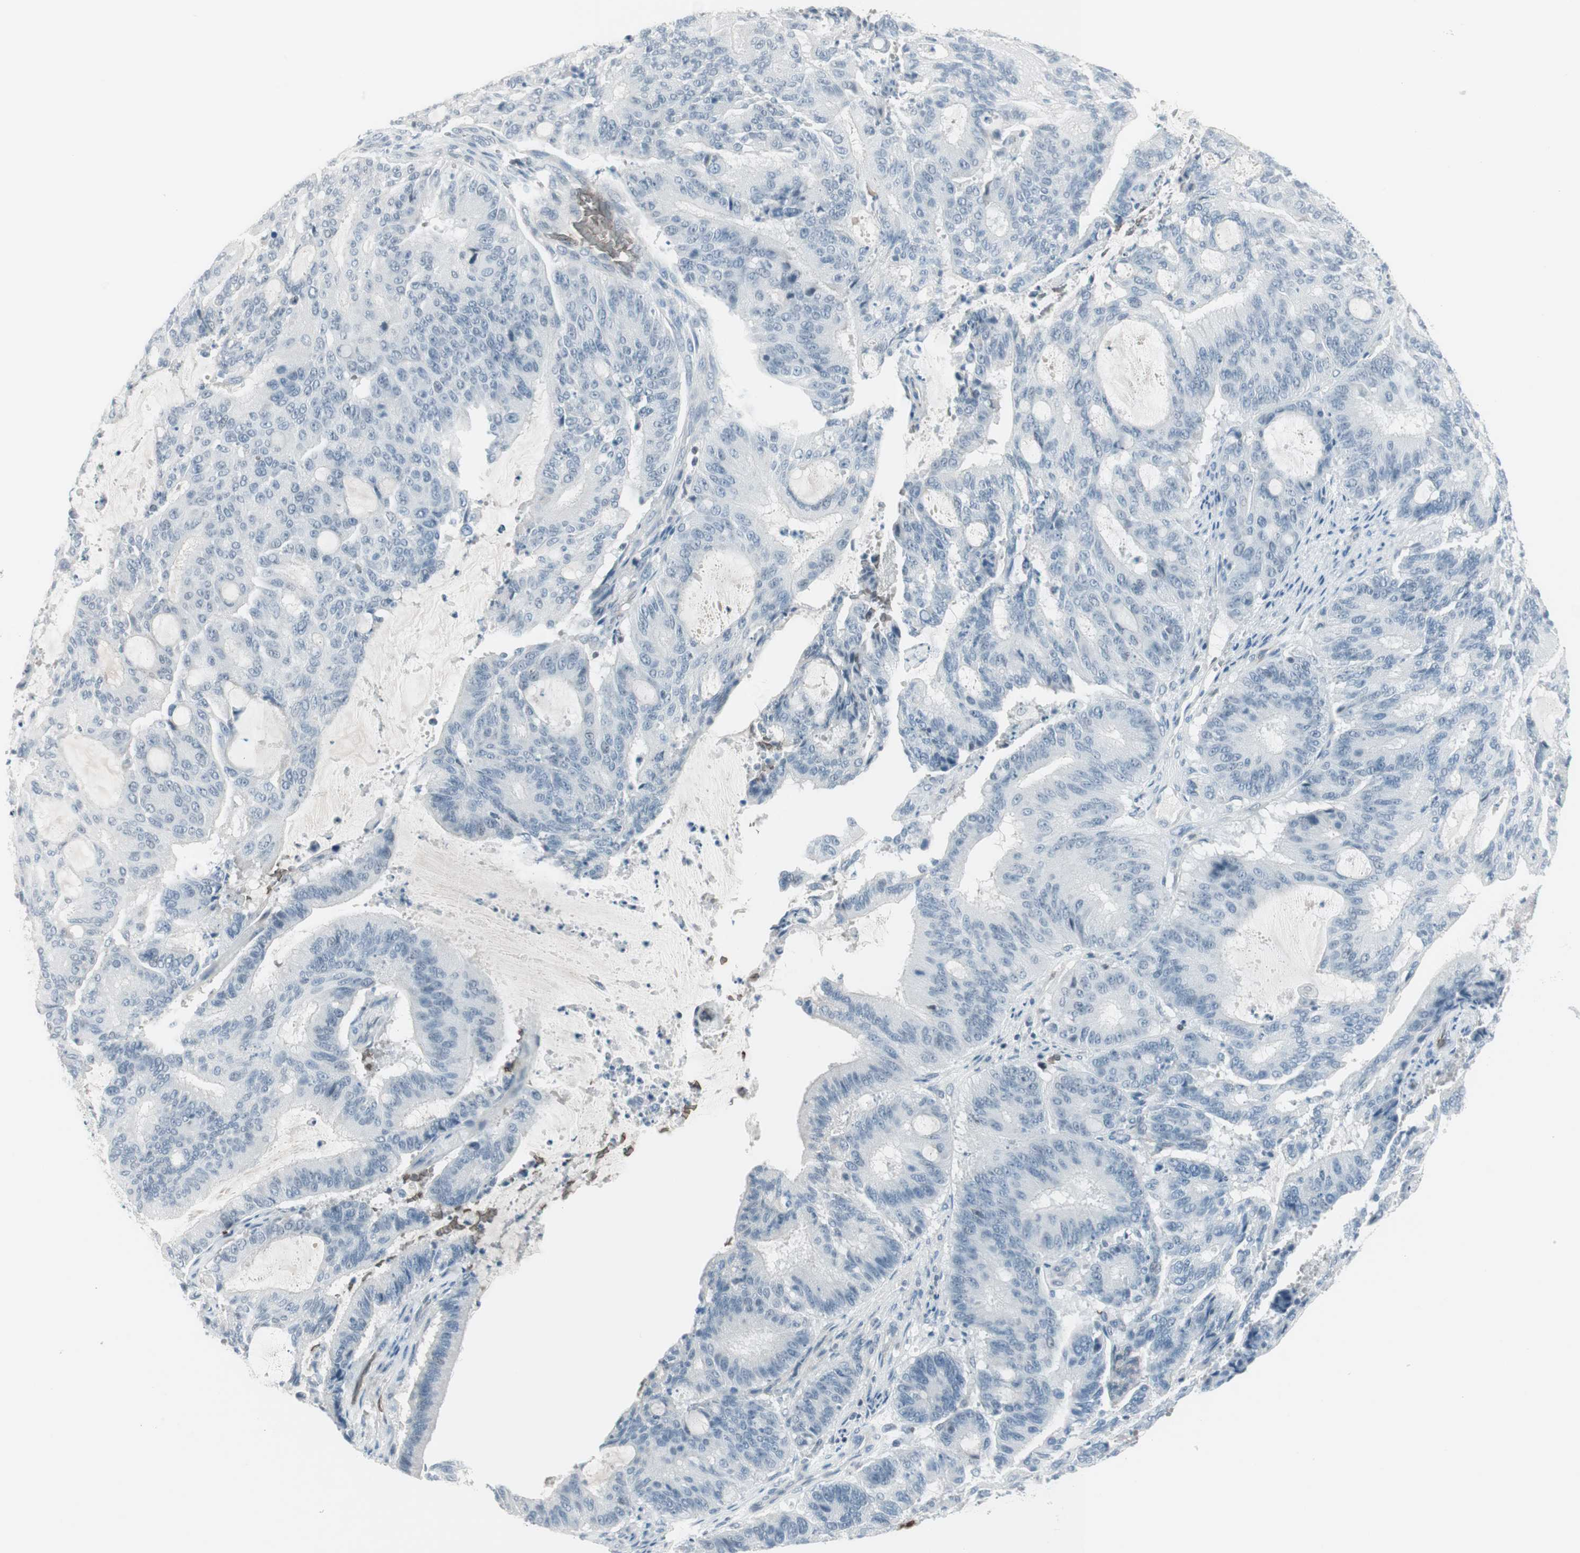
{"staining": {"intensity": "negative", "quantity": "none", "location": "none"}, "tissue": "liver cancer", "cell_type": "Tumor cells", "image_type": "cancer", "snomed": [{"axis": "morphology", "description": "Cholangiocarcinoma"}, {"axis": "topography", "description": "Liver"}], "caption": "IHC micrograph of liver cancer (cholangiocarcinoma) stained for a protein (brown), which shows no staining in tumor cells.", "gene": "MAP4K1", "patient": {"sex": "female", "age": 73}}